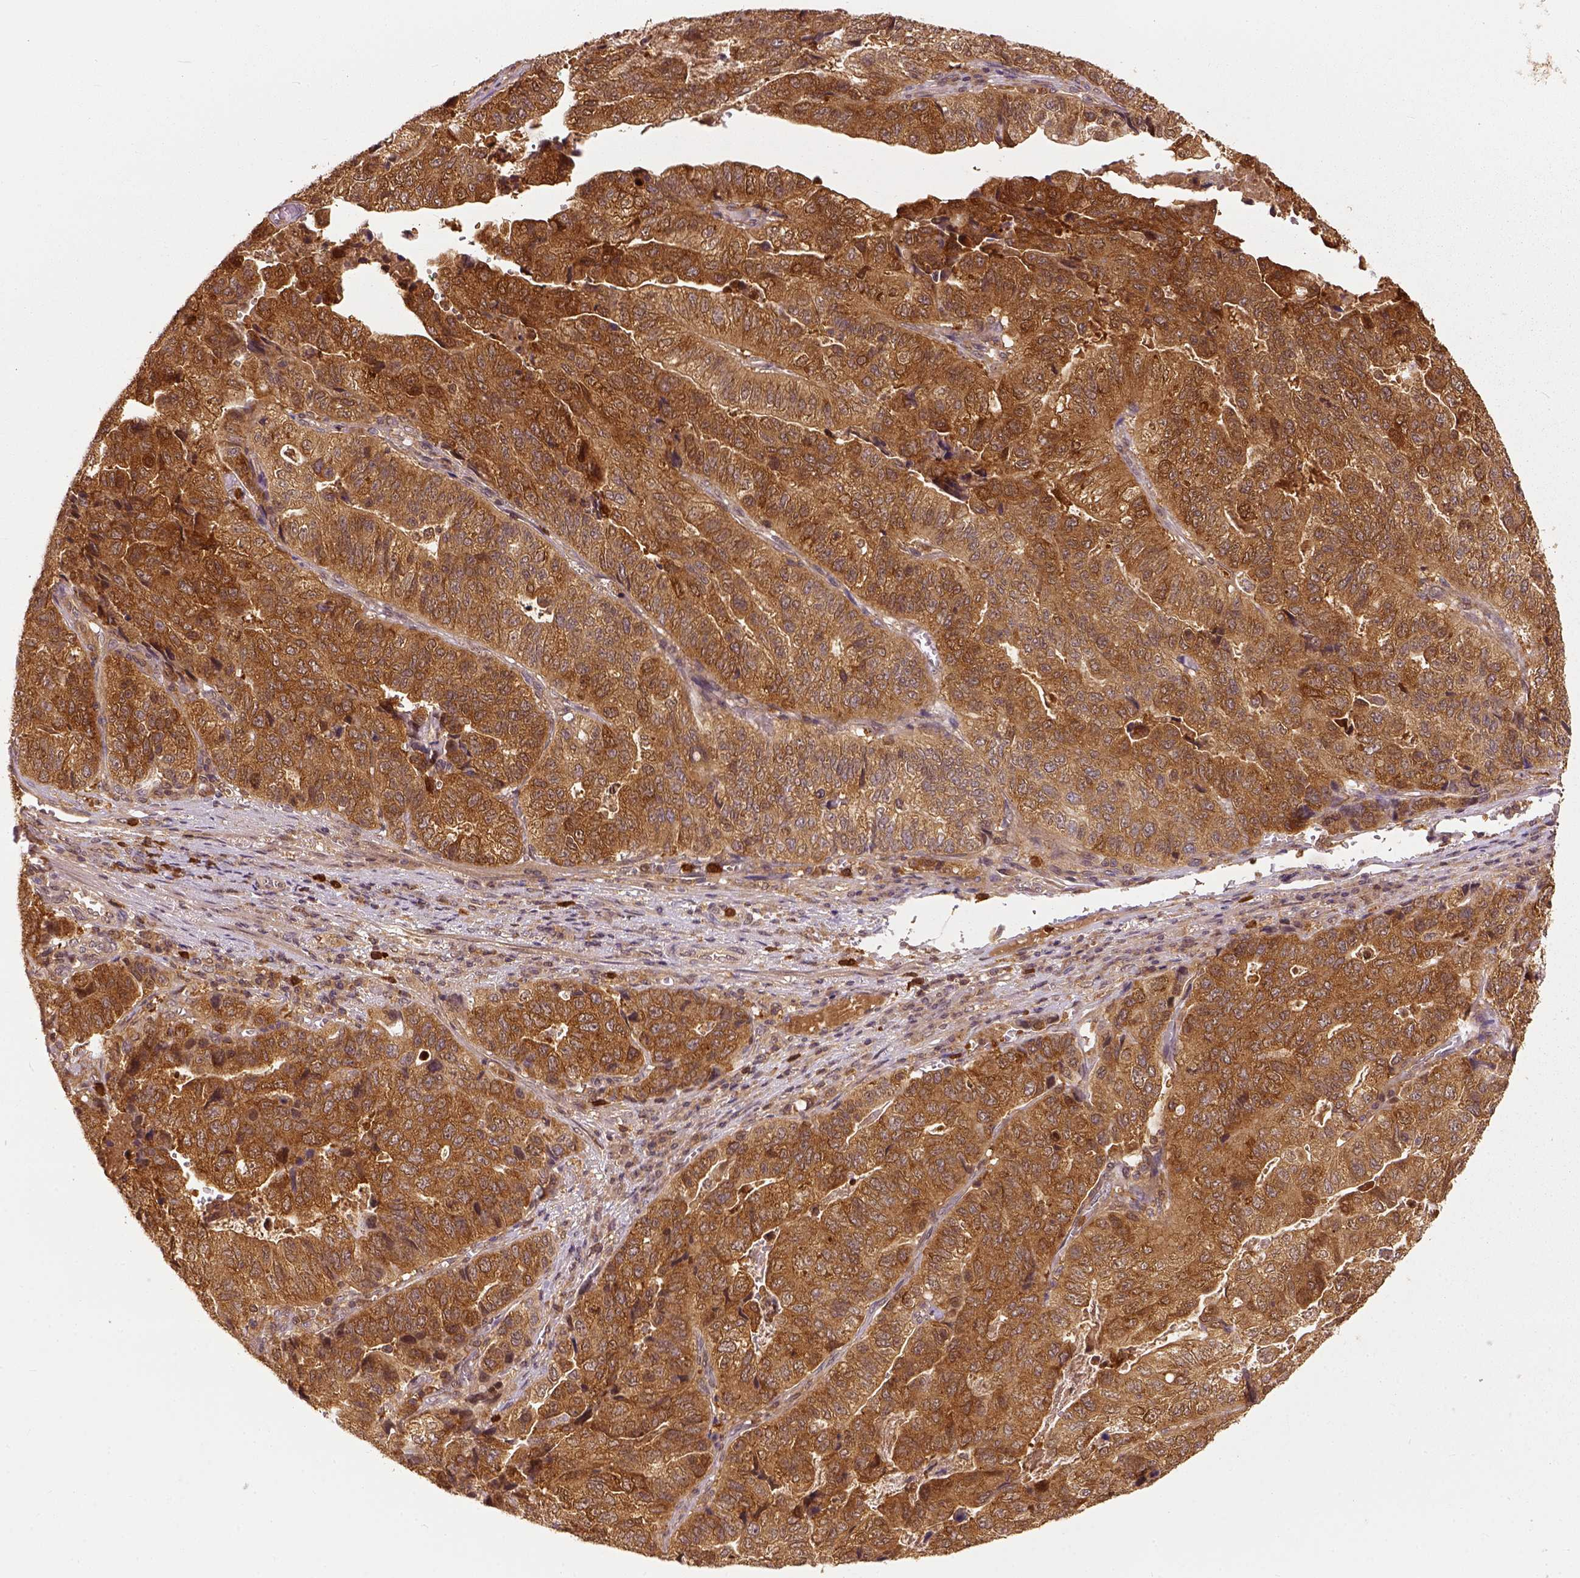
{"staining": {"intensity": "moderate", "quantity": ">75%", "location": "cytoplasmic/membranous"}, "tissue": "stomach cancer", "cell_type": "Tumor cells", "image_type": "cancer", "snomed": [{"axis": "morphology", "description": "Adenocarcinoma, NOS"}, {"axis": "topography", "description": "Stomach, upper"}], "caption": "A medium amount of moderate cytoplasmic/membranous positivity is identified in about >75% of tumor cells in stomach cancer (adenocarcinoma) tissue.", "gene": "GPI", "patient": {"sex": "female", "age": 67}}